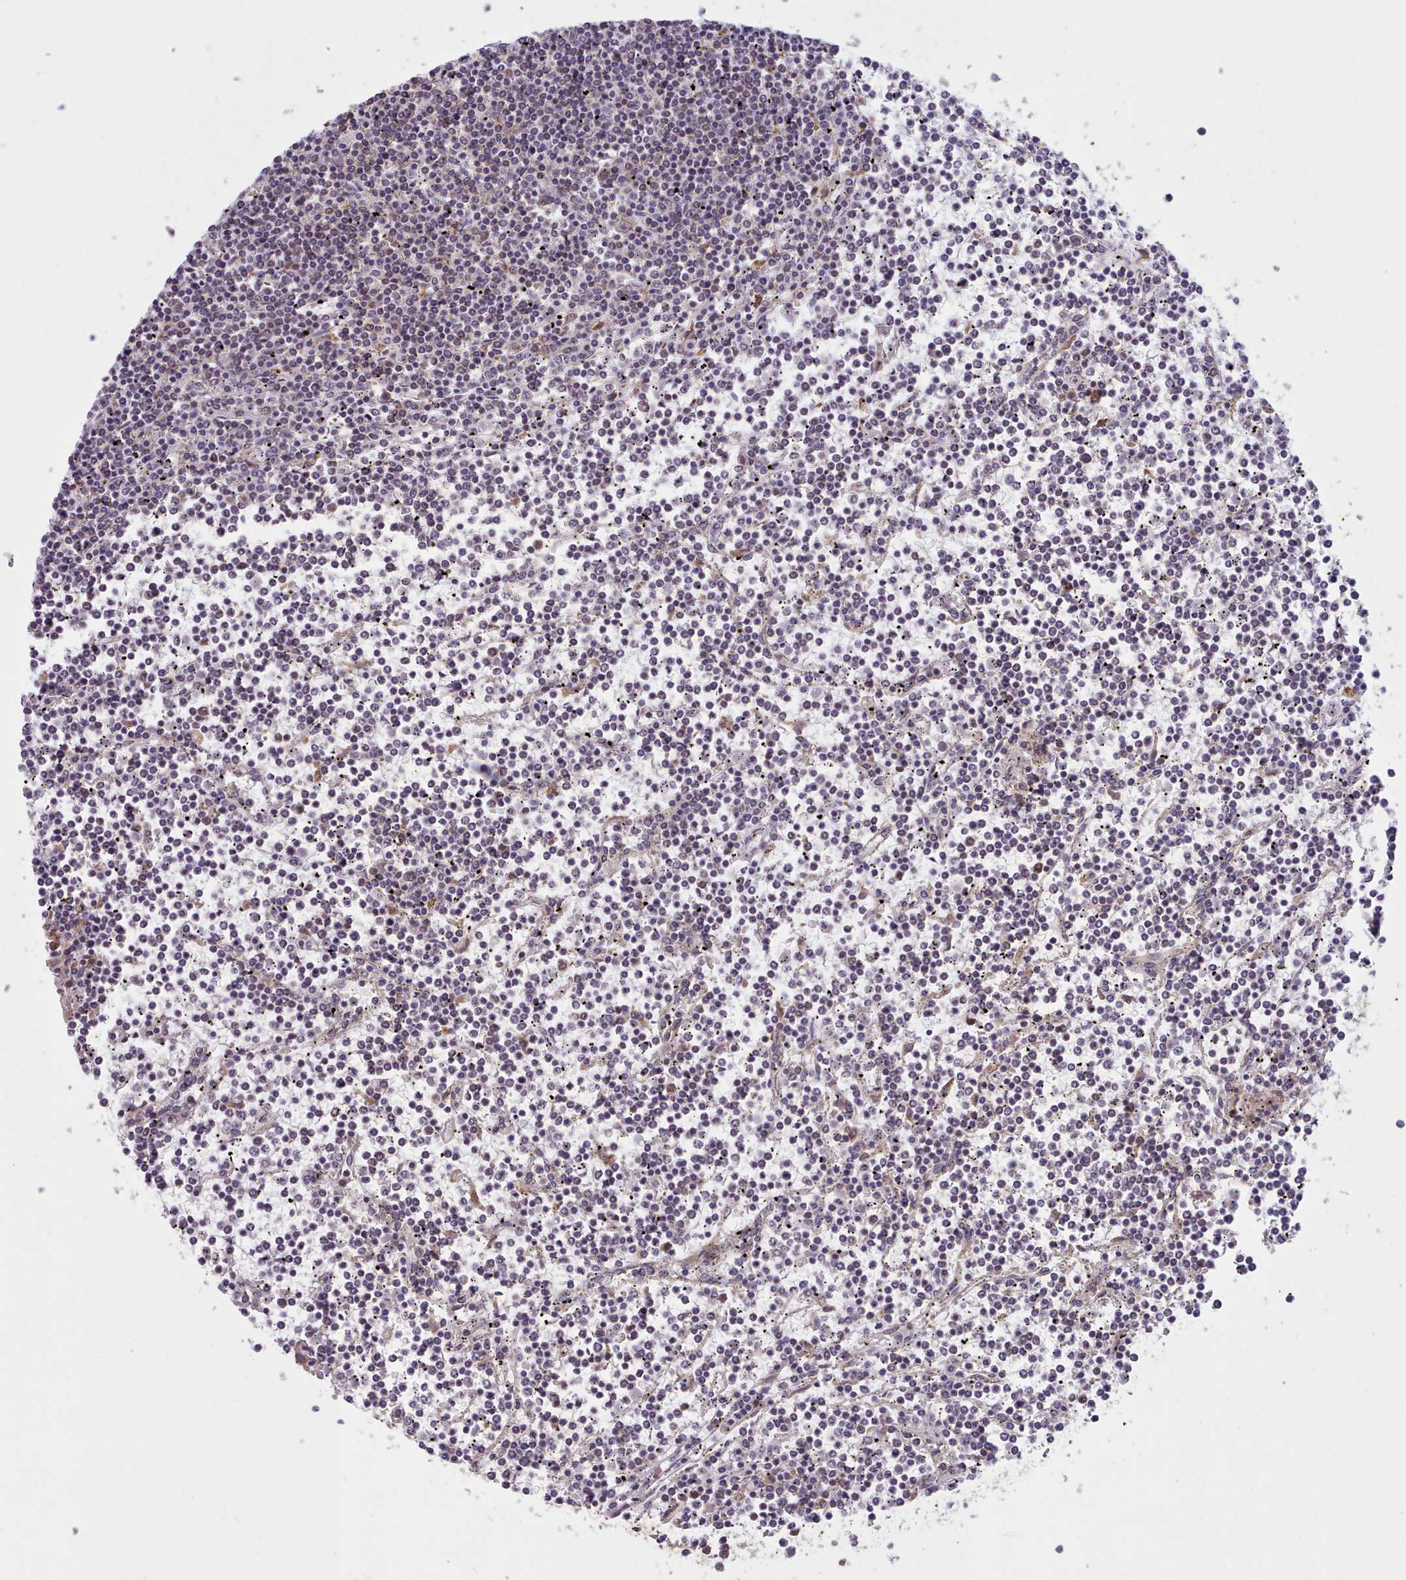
{"staining": {"intensity": "negative", "quantity": "none", "location": "none"}, "tissue": "lymphoma", "cell_type": "Tumor cells", "image_type": "cancer", "snomed": [{"axis": "morphology", "description": "Malignant lymphoma, non-Hodgkin's type, Low grade"}, {"axis": "topography", "description": "Spleen"}], "caption": "Photomicrograph shows no significant protein positivity in tumor cells of lymphoma.", "gene": "CRYBG1", "patient": {"sex": "female", "age": 19}}